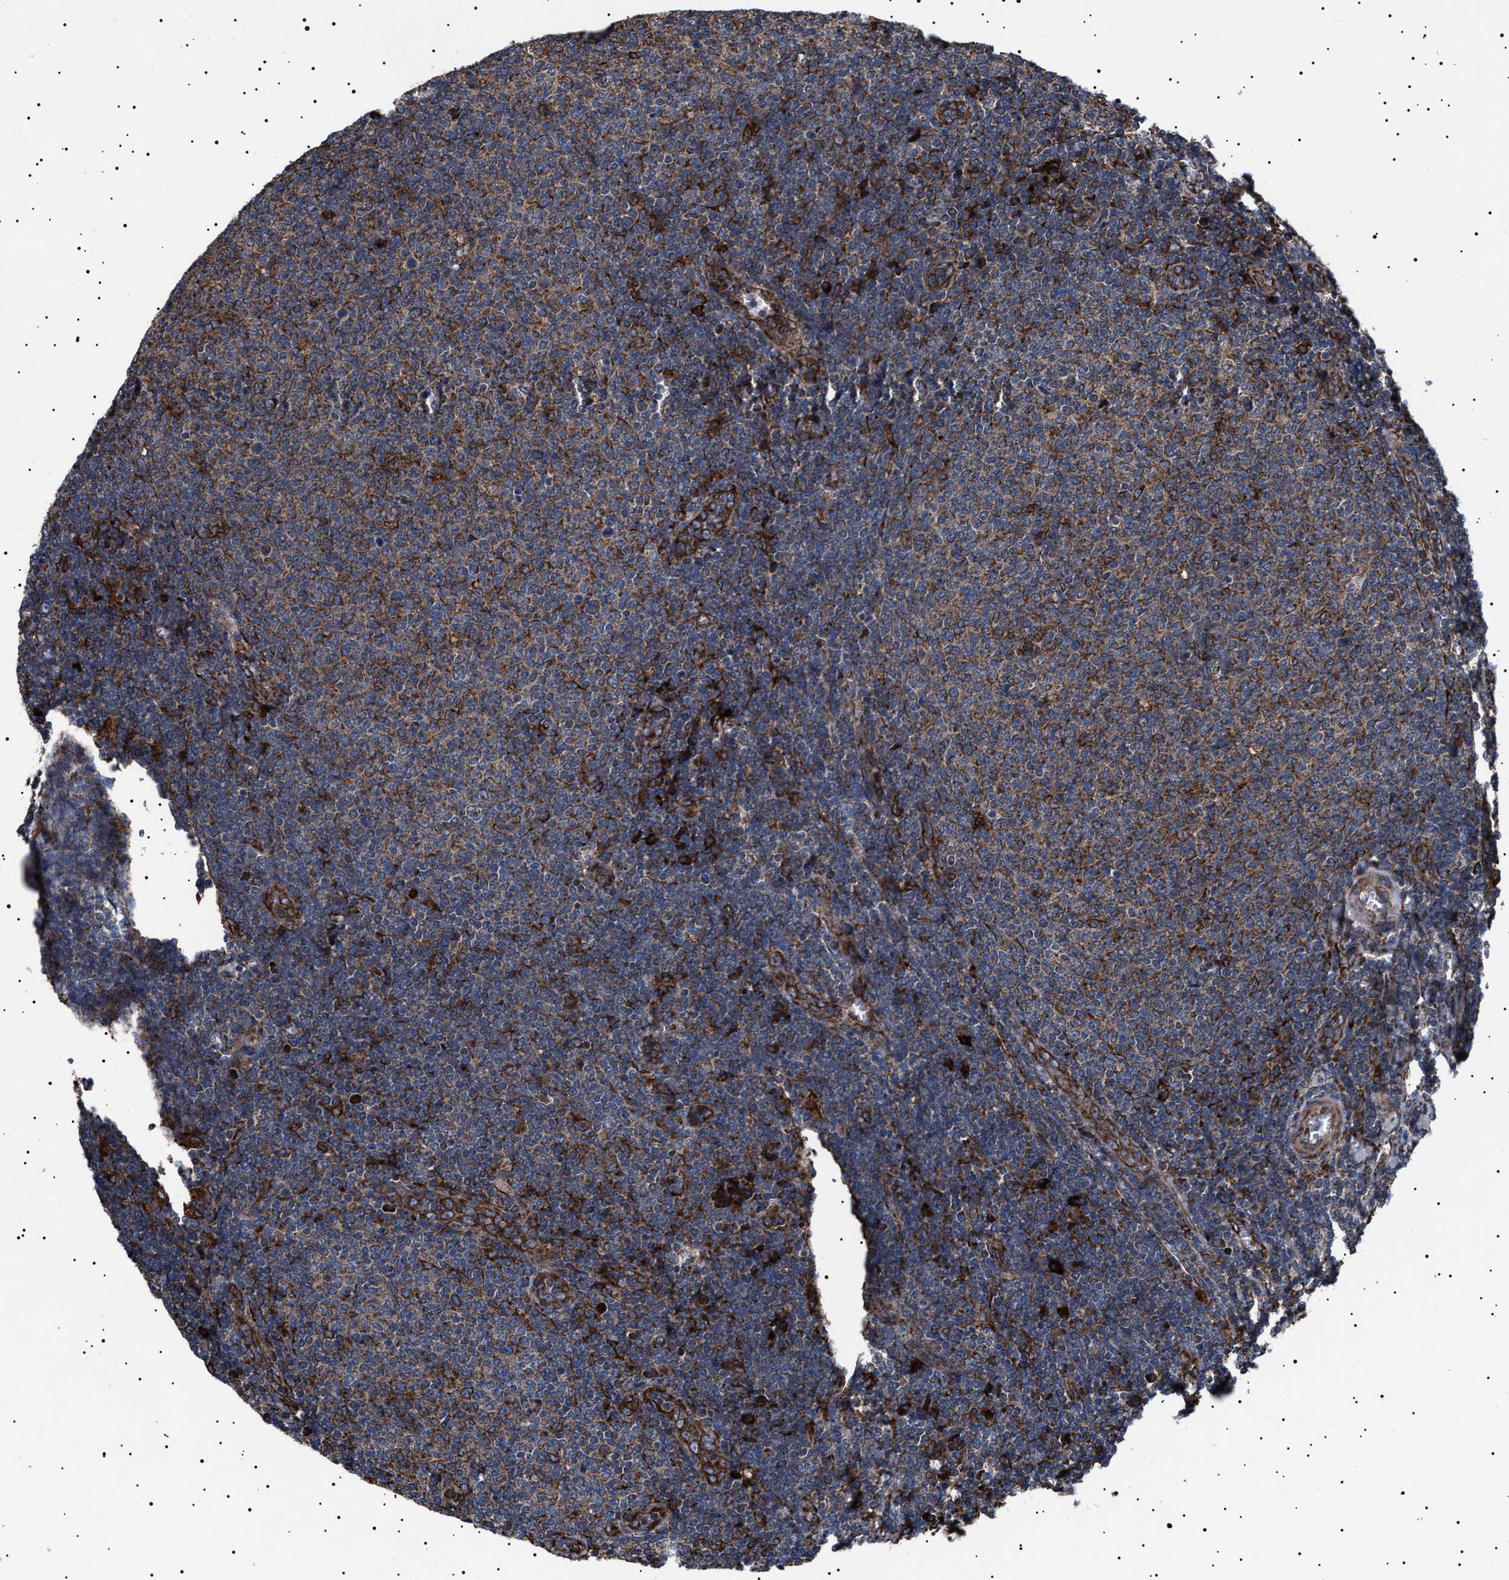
{"staining": {"intensity": "moderate", "quantity": "25%-75%", "location": "cytoplasmic/membranous"}, "tissue": "lymphoma", "cell_type": "Tumor cells", "image_type": "cancer", "snomed": [{"axis": "morphology", "description": "Malignant lymphoma, non-Hodgkin's type, Low grade"}, {"axis": "topography", "description": "Lymph node"}], "caption": "Protein expression analysis of human lymphoma reveals moderate cytoplasmic/membranous expression in about 25%-75% of tumor cells. (brown staining indicates protein expression, while blue staining denotes nuclei).", "gene": "TOP1MT", "patient": {"sex": "male", "age": 66}}